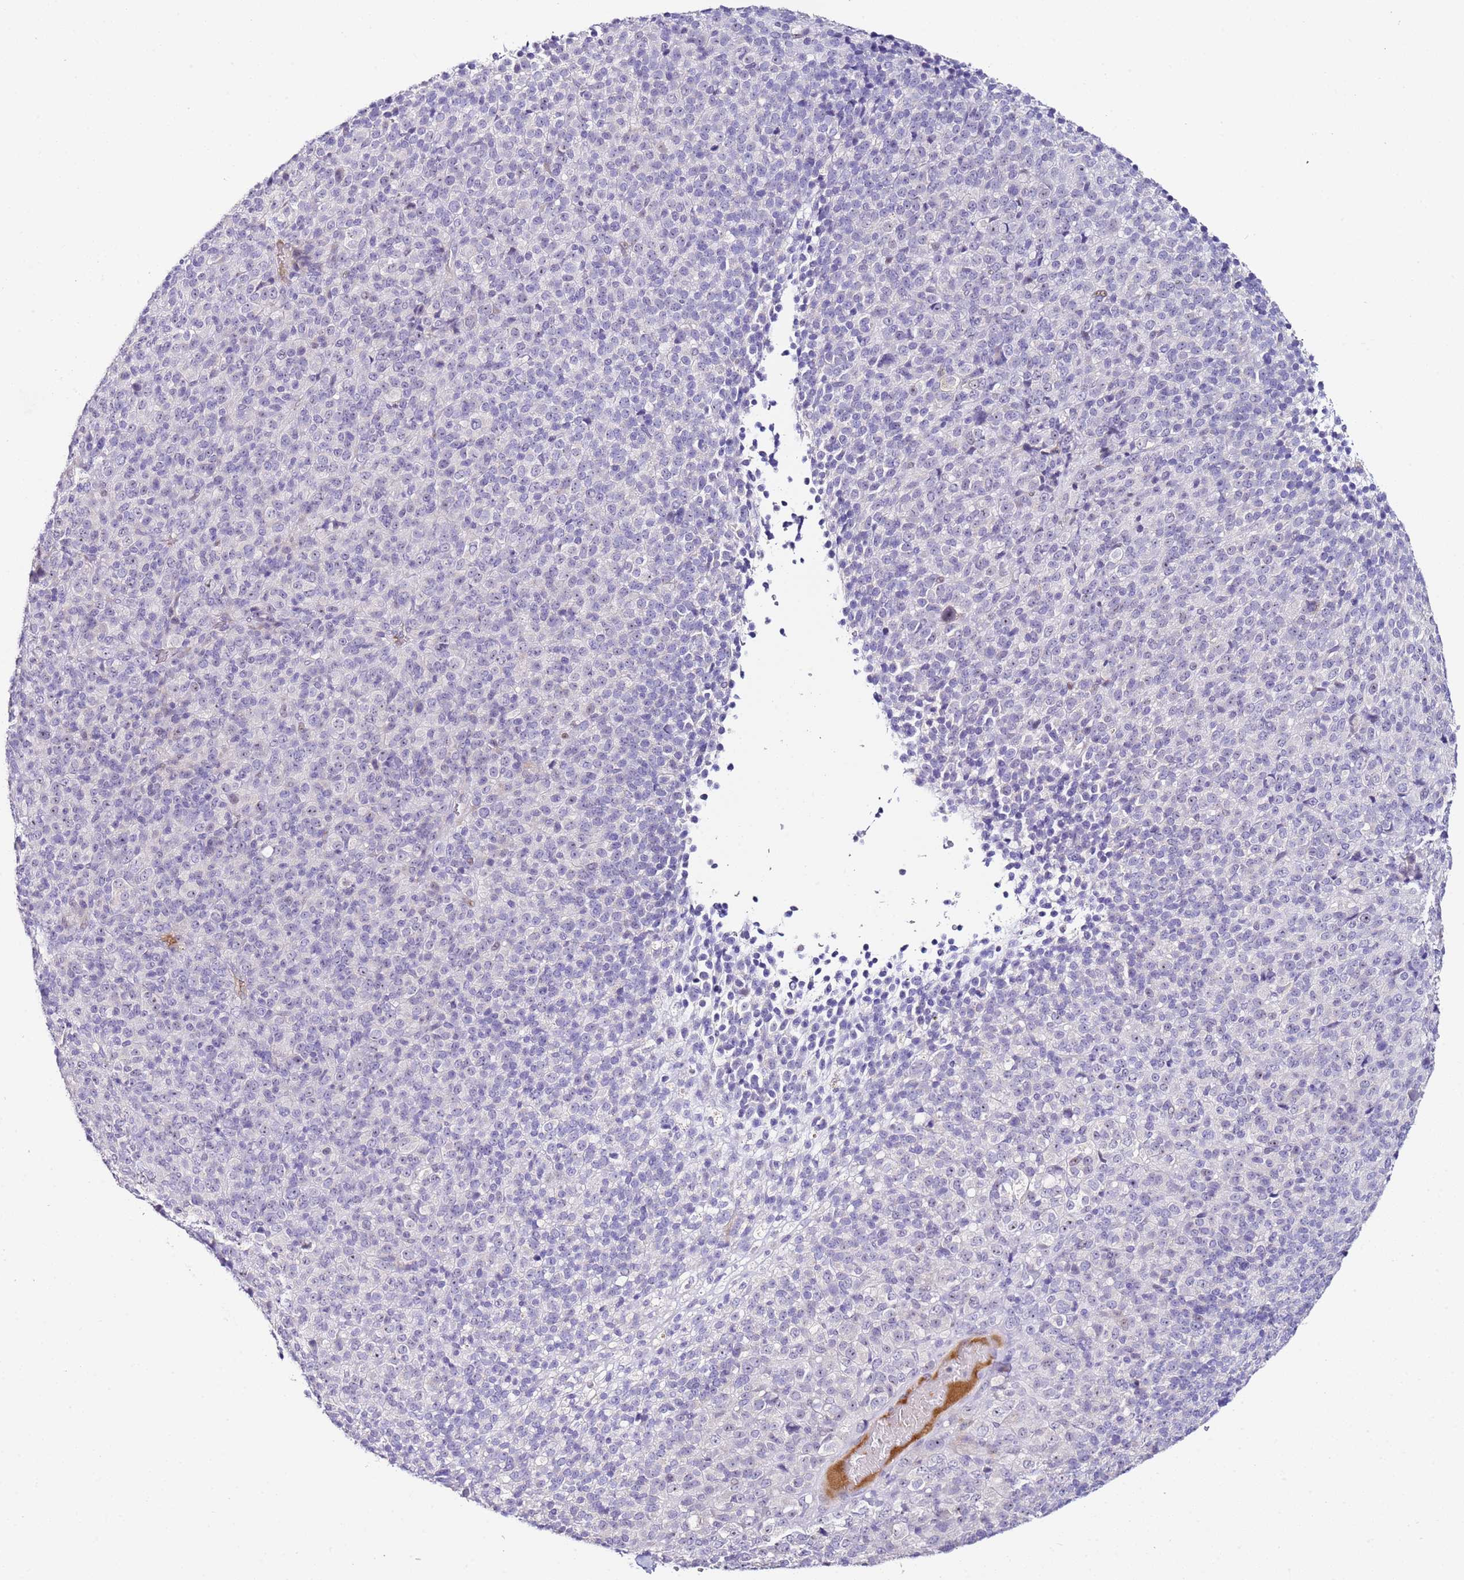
{"staining": {"intensity": "weak", "quantity": "<25%", "location": "nuclear"}, "tissue": "melanoma", "cell_type": "Tumor cells", "image_type": "cancer", "snomed": [{"axis": "morphology", "description": "Malignant melanoma, Metastatic site"}, {"axis": "topography", "description": "Brain"}], "caption": "IHC image of malignant melanoma (metastatic site) stained for a protein (brown), which reveals no staining in tumor cells. Brightfield microscopy of immunohistochemistry (IHC) stained with DAB (brown) and hematoxylin (blue), captured at high magnification.", "gene": "HGD", "patient": {"sex": "female", "age": 56}}